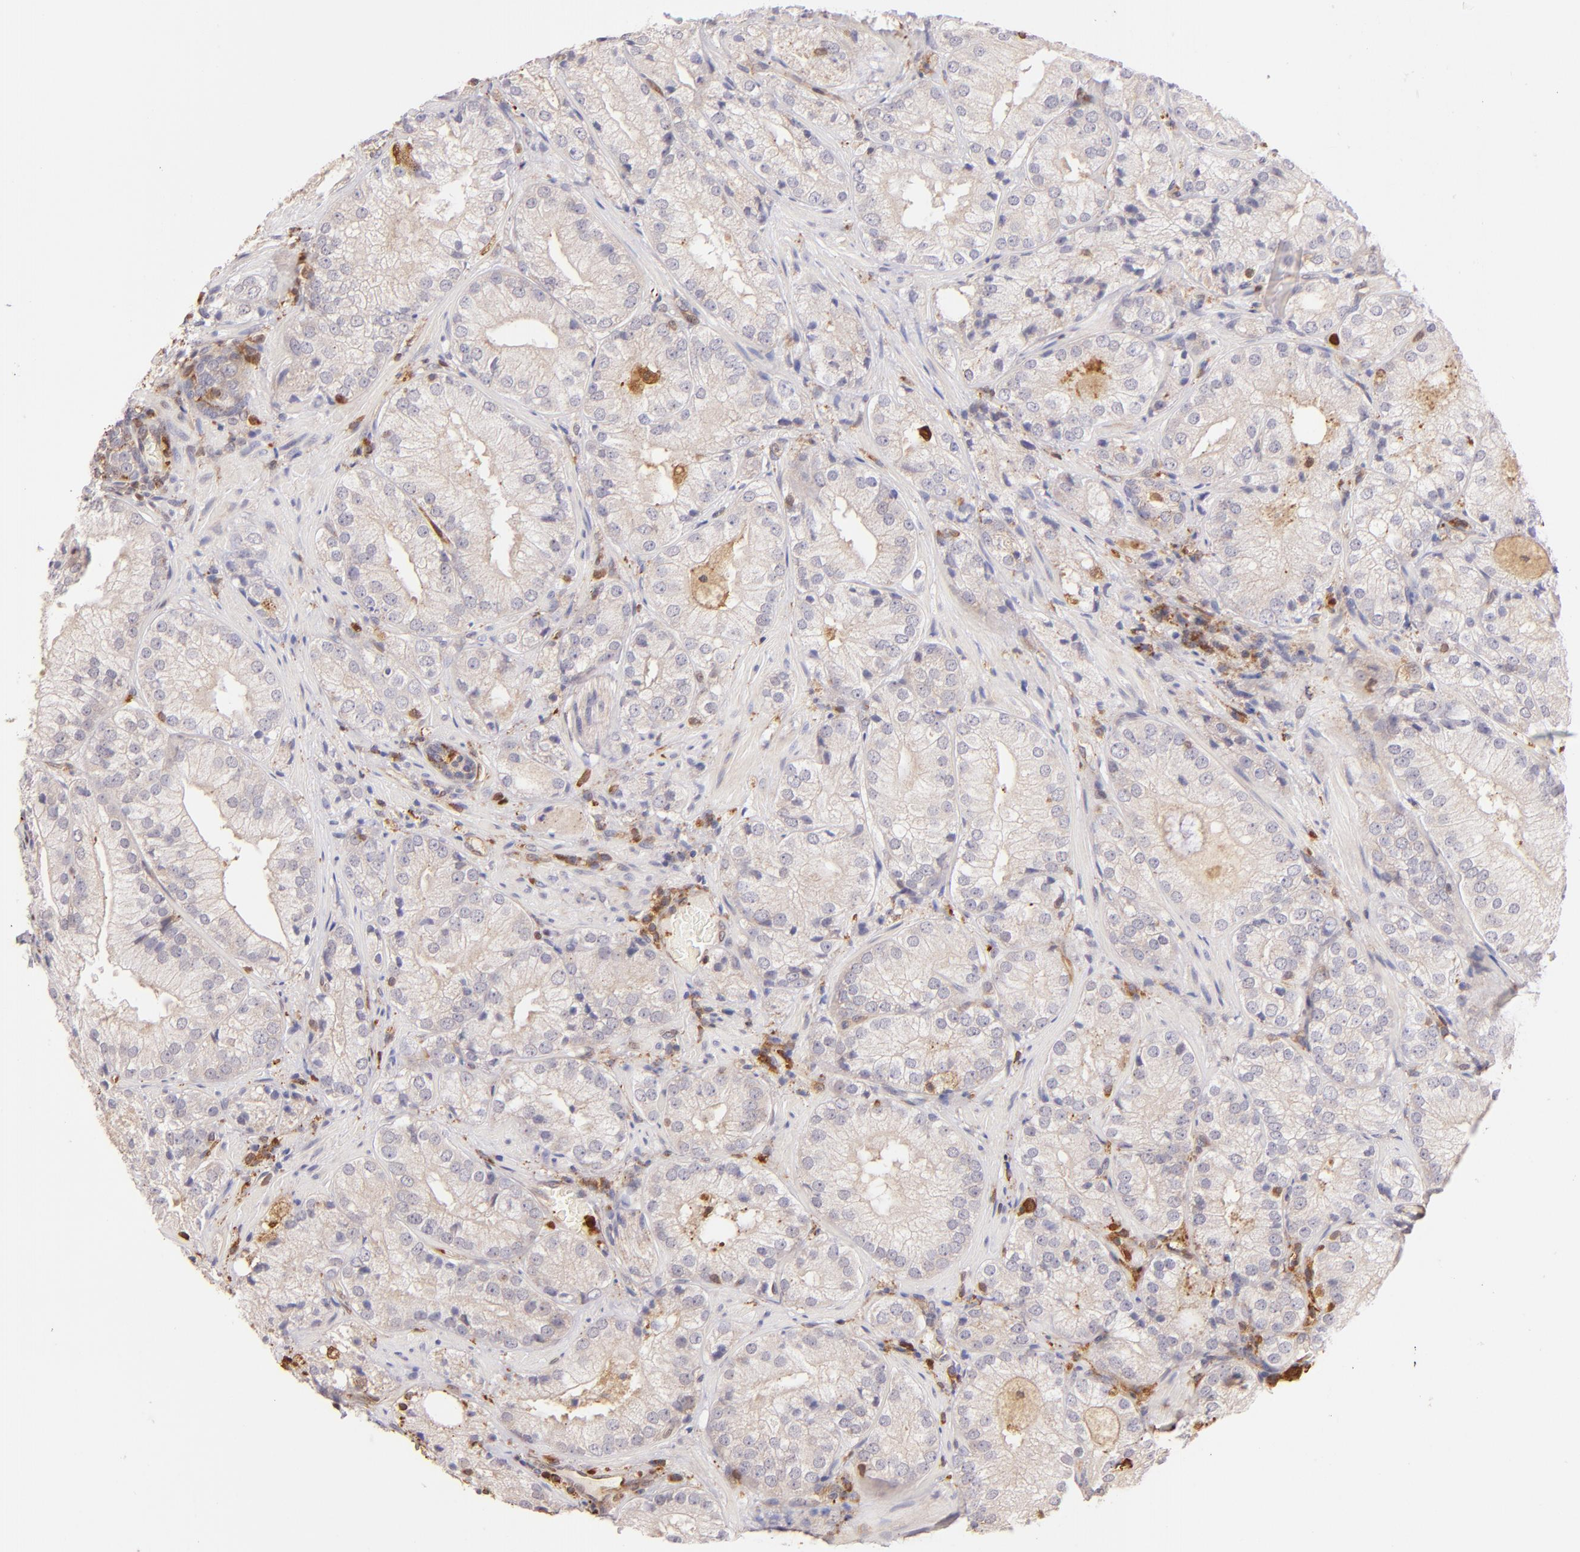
{"staining": {"intensity": "weak", "quantity": ">75%", "location": "cytoplasmic/membranous"}, "tissue": "prostate cancer", "cell_type": "Tumor cells", "image_type": "cancer", "snomed": [{"axis": "morphology", "description": "Adenocarcinoma, Low grade"}, {"axis": "topography", "description": "Prostate"}], "caption": "High-magnification brightfield microscopy of prostate cancer stained with DAB (brown) and counterstained with hematoxylin (blue). tumor cells exhibit weak cytoplasmic/membranous expression is identified in about>75% of cells.", "gene": "BTK", "patient": {"sex": "male", "age": 60}}